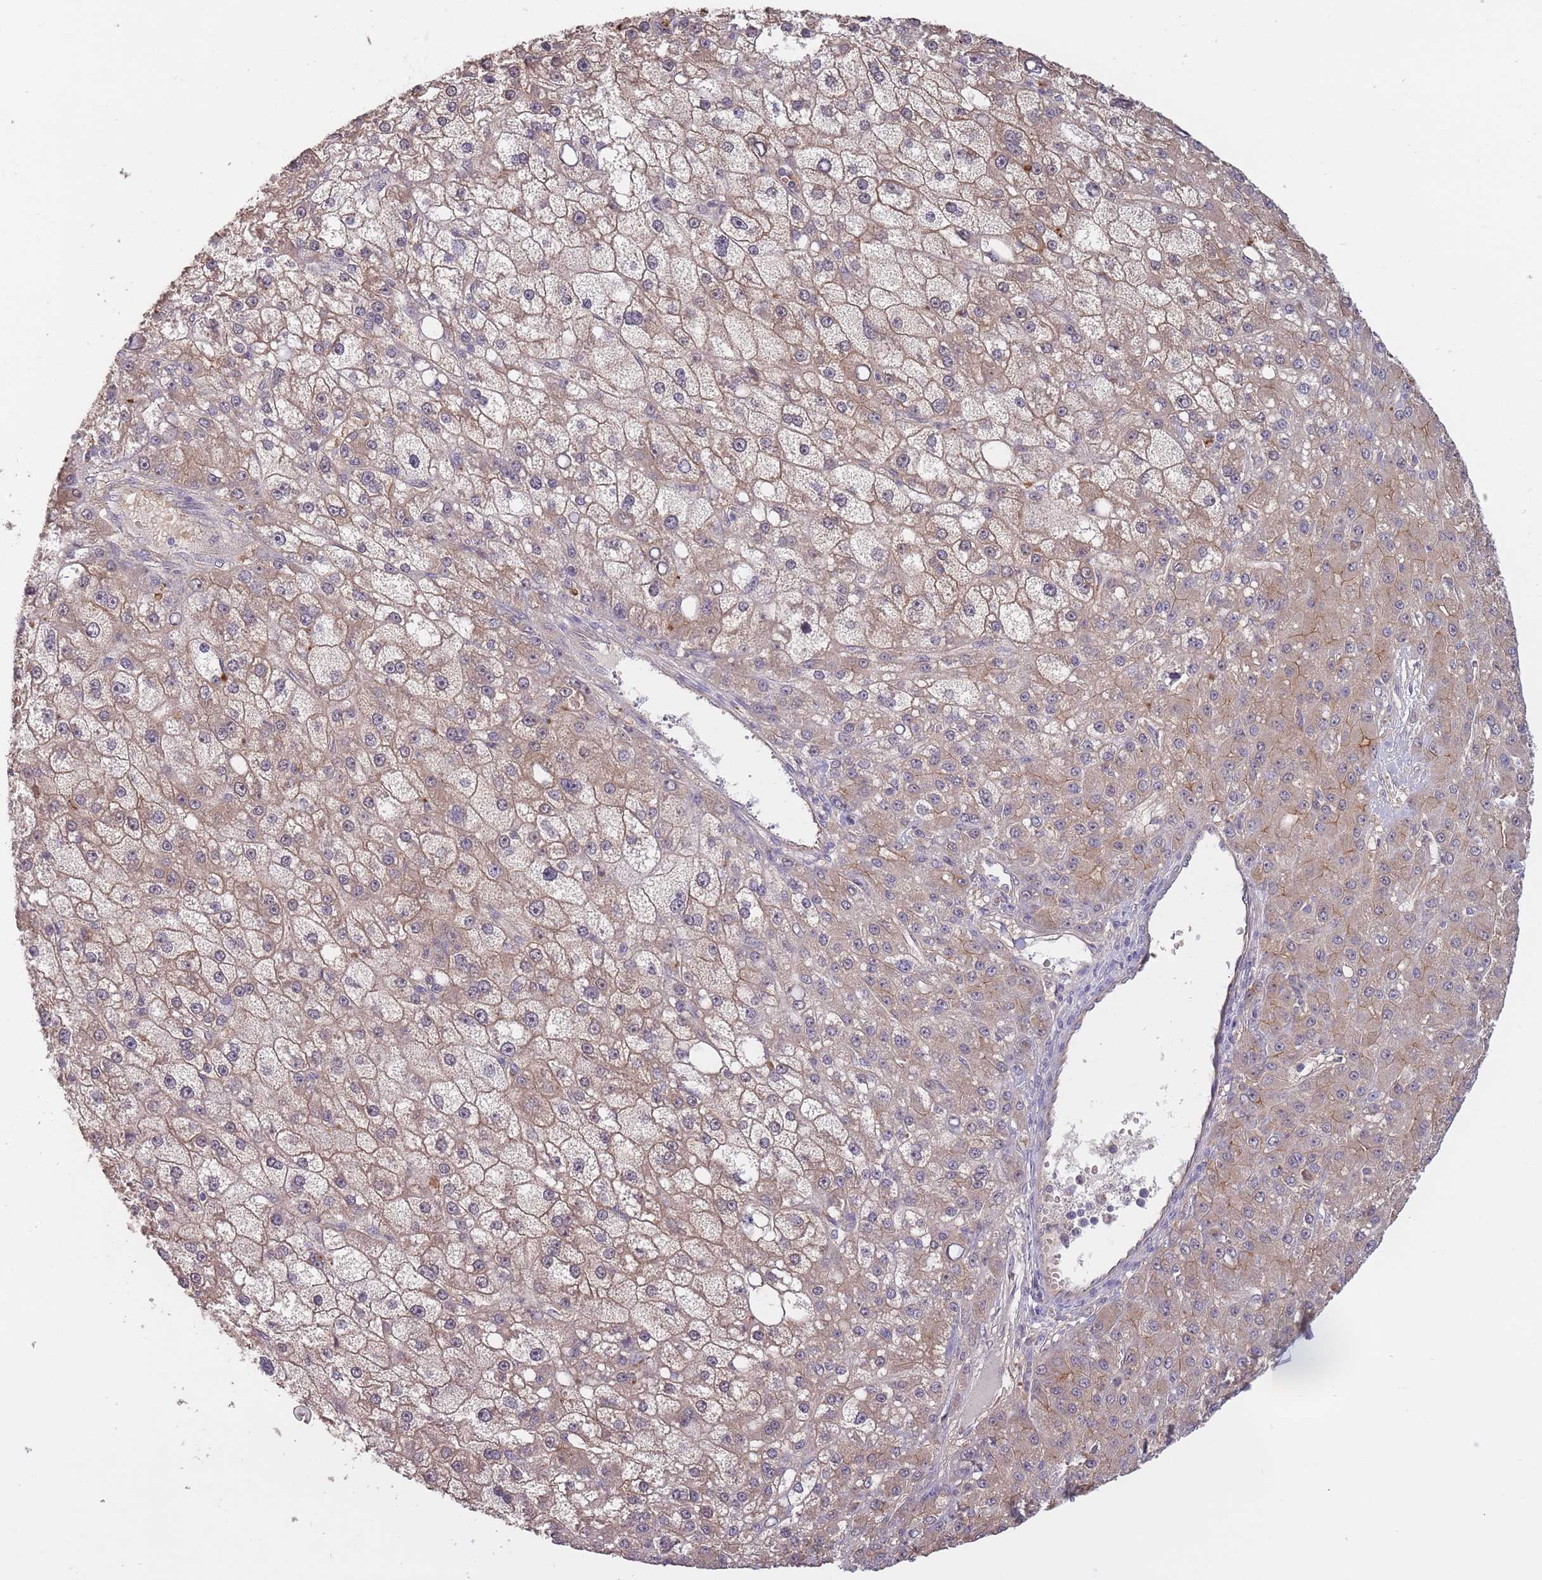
{"staining": {"intensity": "weak", "quantity": "25%-75%", "location": "cytoplasmic/membranous"}, "tissue": "liver cancer", "cell_type": "Tumor cells", "image_type": "cancer", "snomed": [{"axis": "morphology", "description": "Carcinoma, Hepatocellular, NOS"}, {"axis": "topography", "description": "Liver"}], "caption": "Brown immunohistochemical staining in liver cancer shows weak cytoplasmic/membranous positivity in about 25%-75% of tumor cells.", "gene": "KIAA1755", "patient": {"sex": "male", "age": 67}}